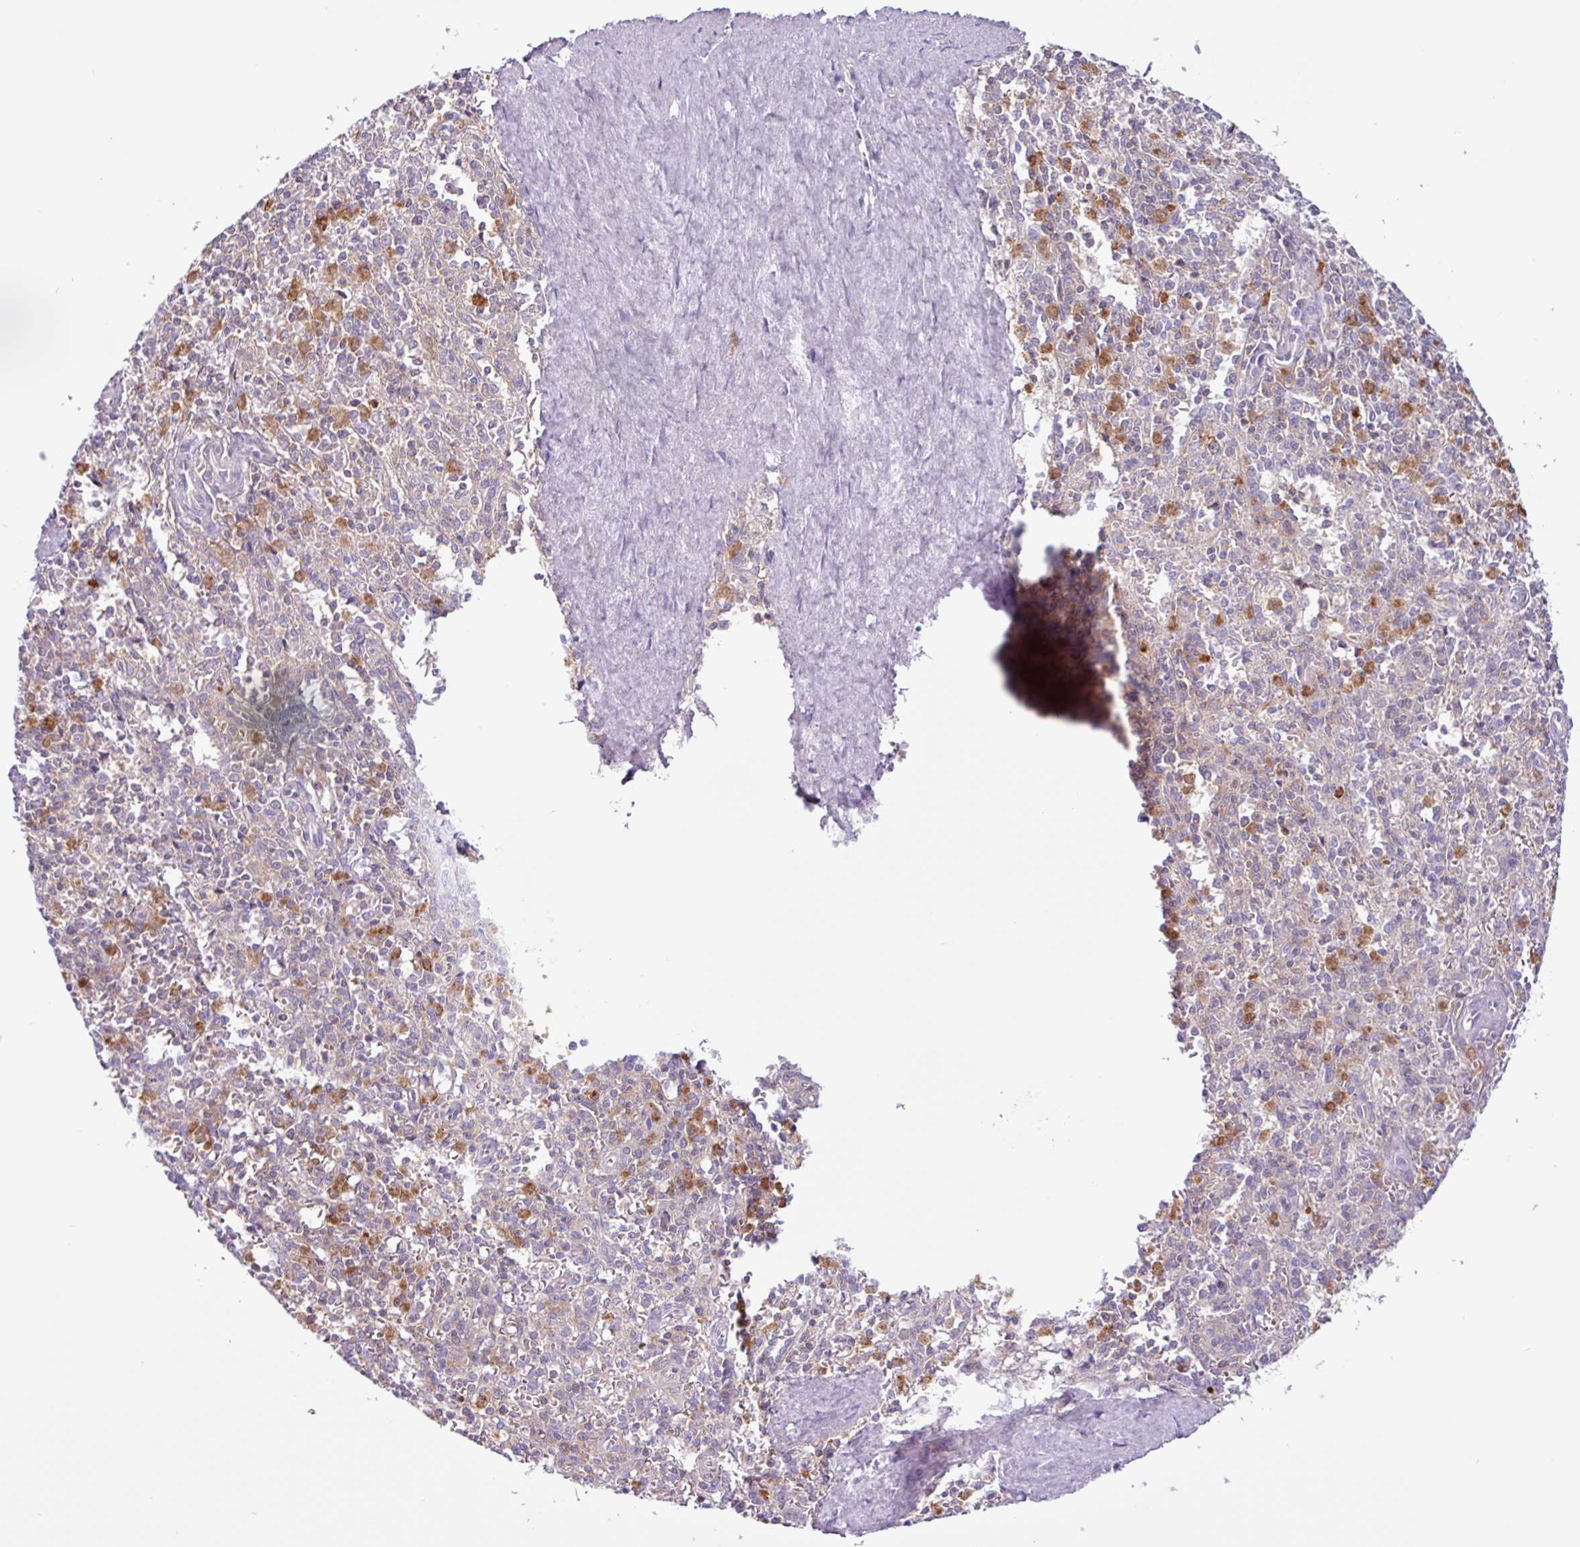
{"staining": {"intensity": "strong", "quantity": "<25%", "location": "cytoplasmic/membranous"}, "tissue": "spleen", "cell_type": "Cells in red pulp", "image_type": "normal", "snomed": [{"axis": "morphology", "description": "Normal tissue, NOS"}, {"axis": "topography", "description": "Spleen"}], "caption": "DAB (3,3'-diaminobenzidine) immunohistochemical staining of unremarkable spleen shows strong cytoplasmic/membranous protein positivity in about <25% of cells in red pulp.", "gene": "ACTR3B", "patient": {"sex": "female", "age": 70}}